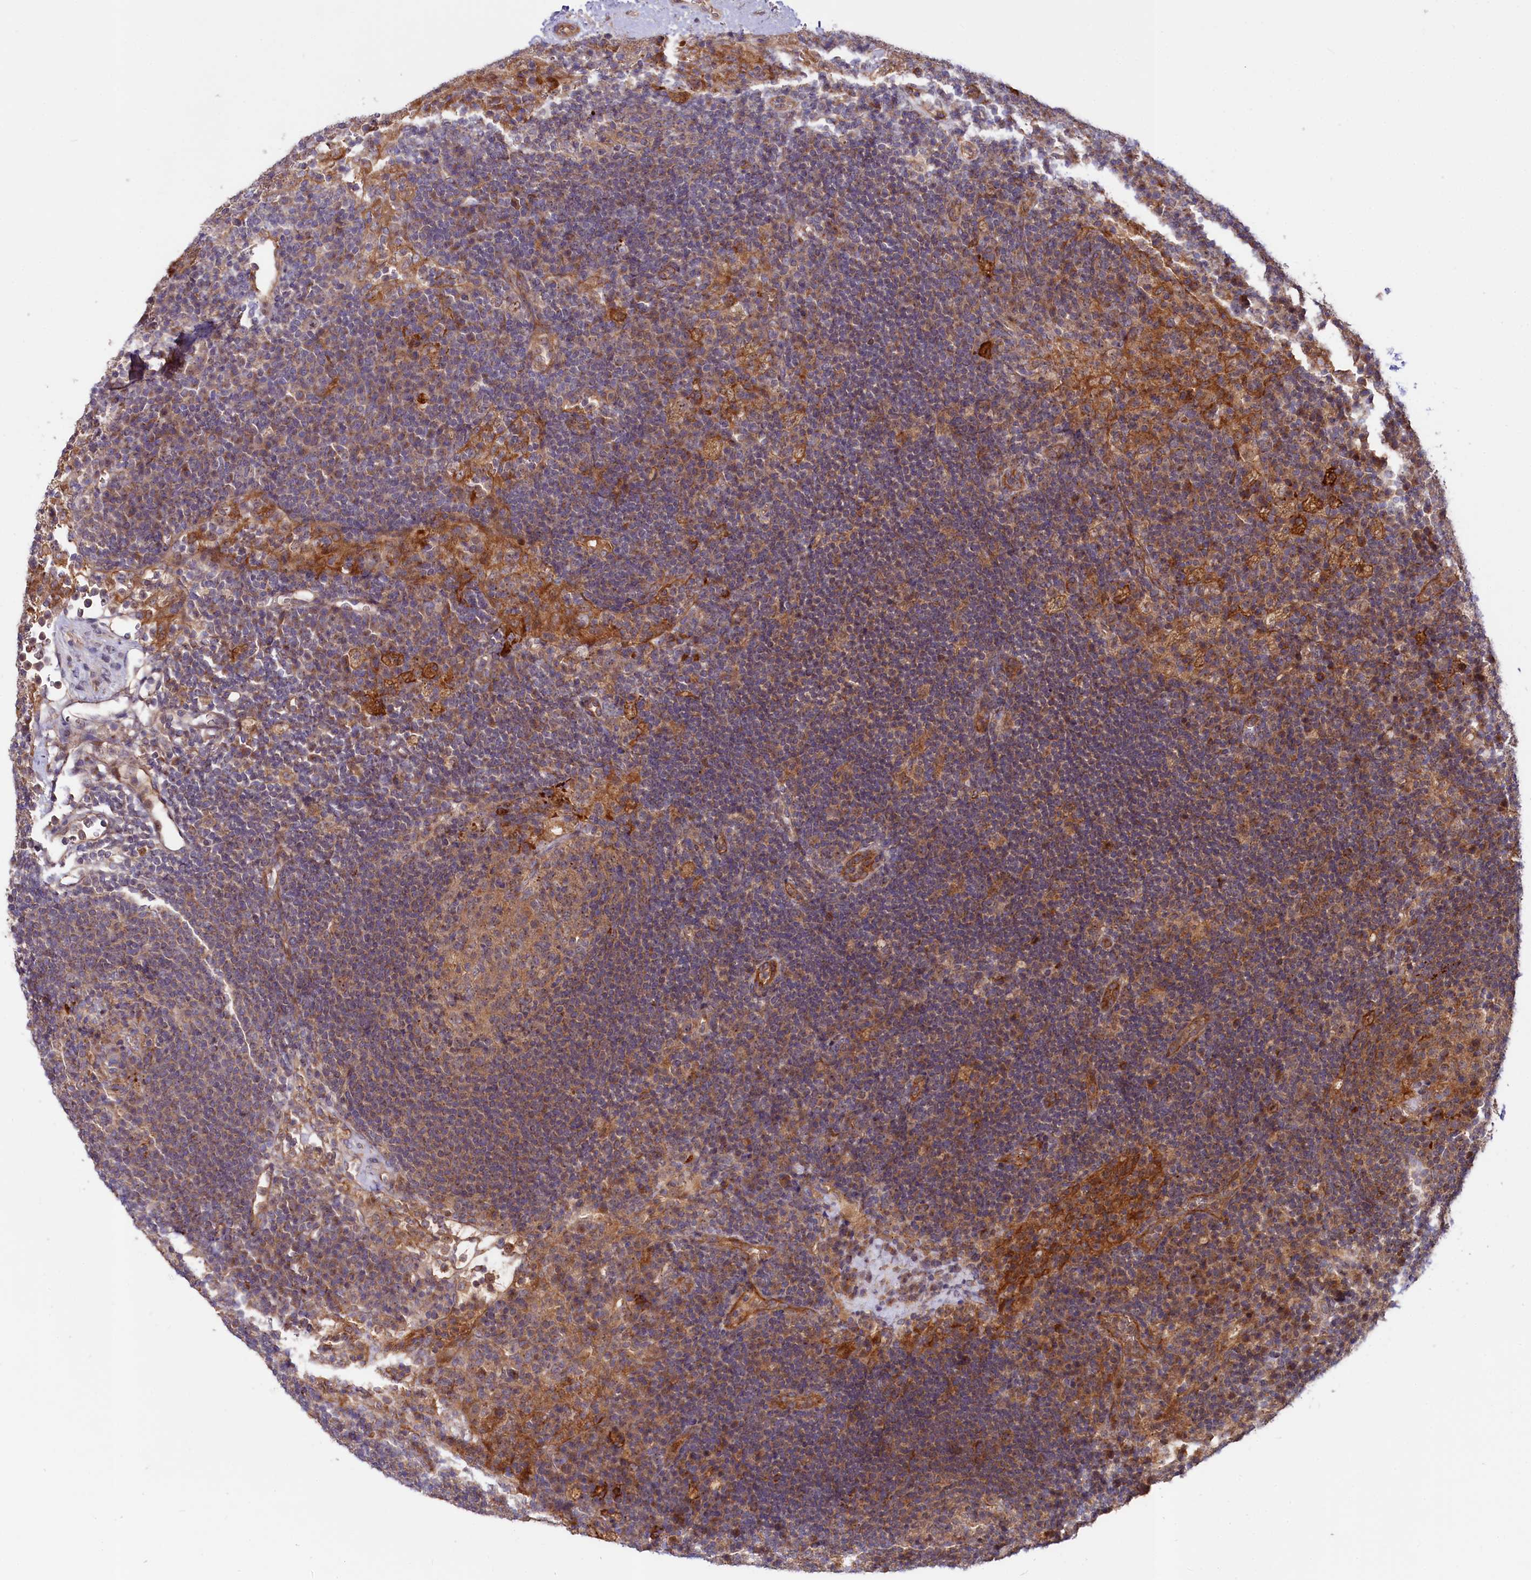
{"staining": {"intensity": "moderate", "quantity": ">75%", "location": "cytoplasmic/membranous"}, "tissue": "lymph node", "cell_type": "Germinal center cells", "image_type": "normal", "snomed": [{"axis": "morphology", "description": "Normal tissue, NOS"}, {"axis": "topography", "description": "Lymph node"}], "caption": "Immunohistochemical staining of unremarkable lymph node displays >75% levels of moderate cytoplasmic/membranous protein positivity in approximately >75% of germinal center cells.", "gene": "NEDD1", "patient": {"sex": "female", "age": 70}}